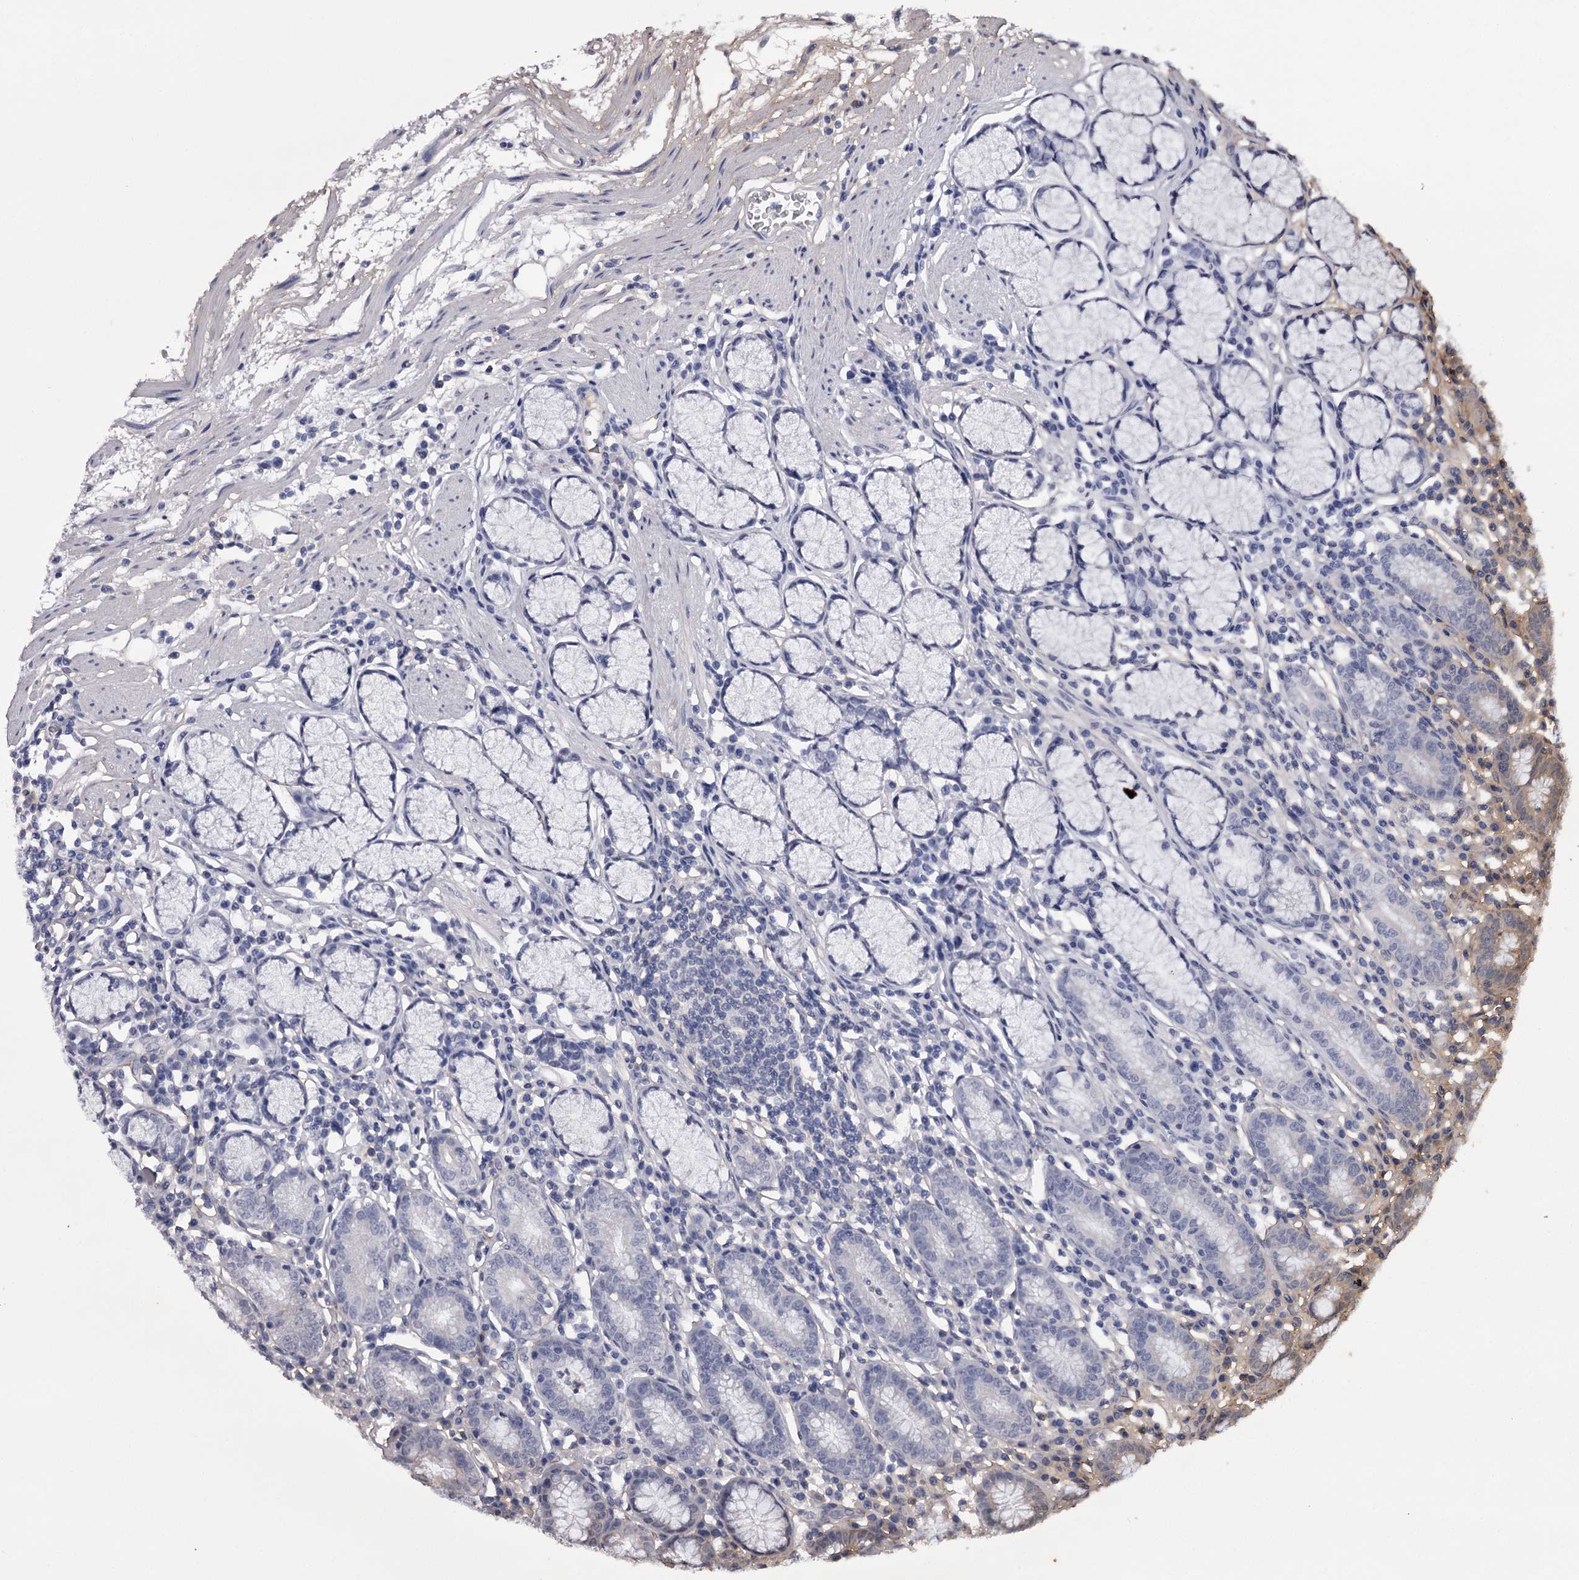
{"staining": {"intensity": "negative", "quantity": "none", "location": "none"}, "tissue": "stomach", "cell_type": "Glandular cells", "image_type": "normal", "snomed": [{"axis": "morphology", "description": "Normal tissue, NOS"}, {"axis": "topography", "description": "Stomach"}], "caption": "A photomicrograph of human stomach is negative for staining in glandular cells. The staining was performed using DAB to visualize the protein expression in brown, while the nuclei were stained in blue with hematoxylin (Magnification: 20x).", "gene": "OVOL2", "patient": {"sex": "male", "age": 55}}